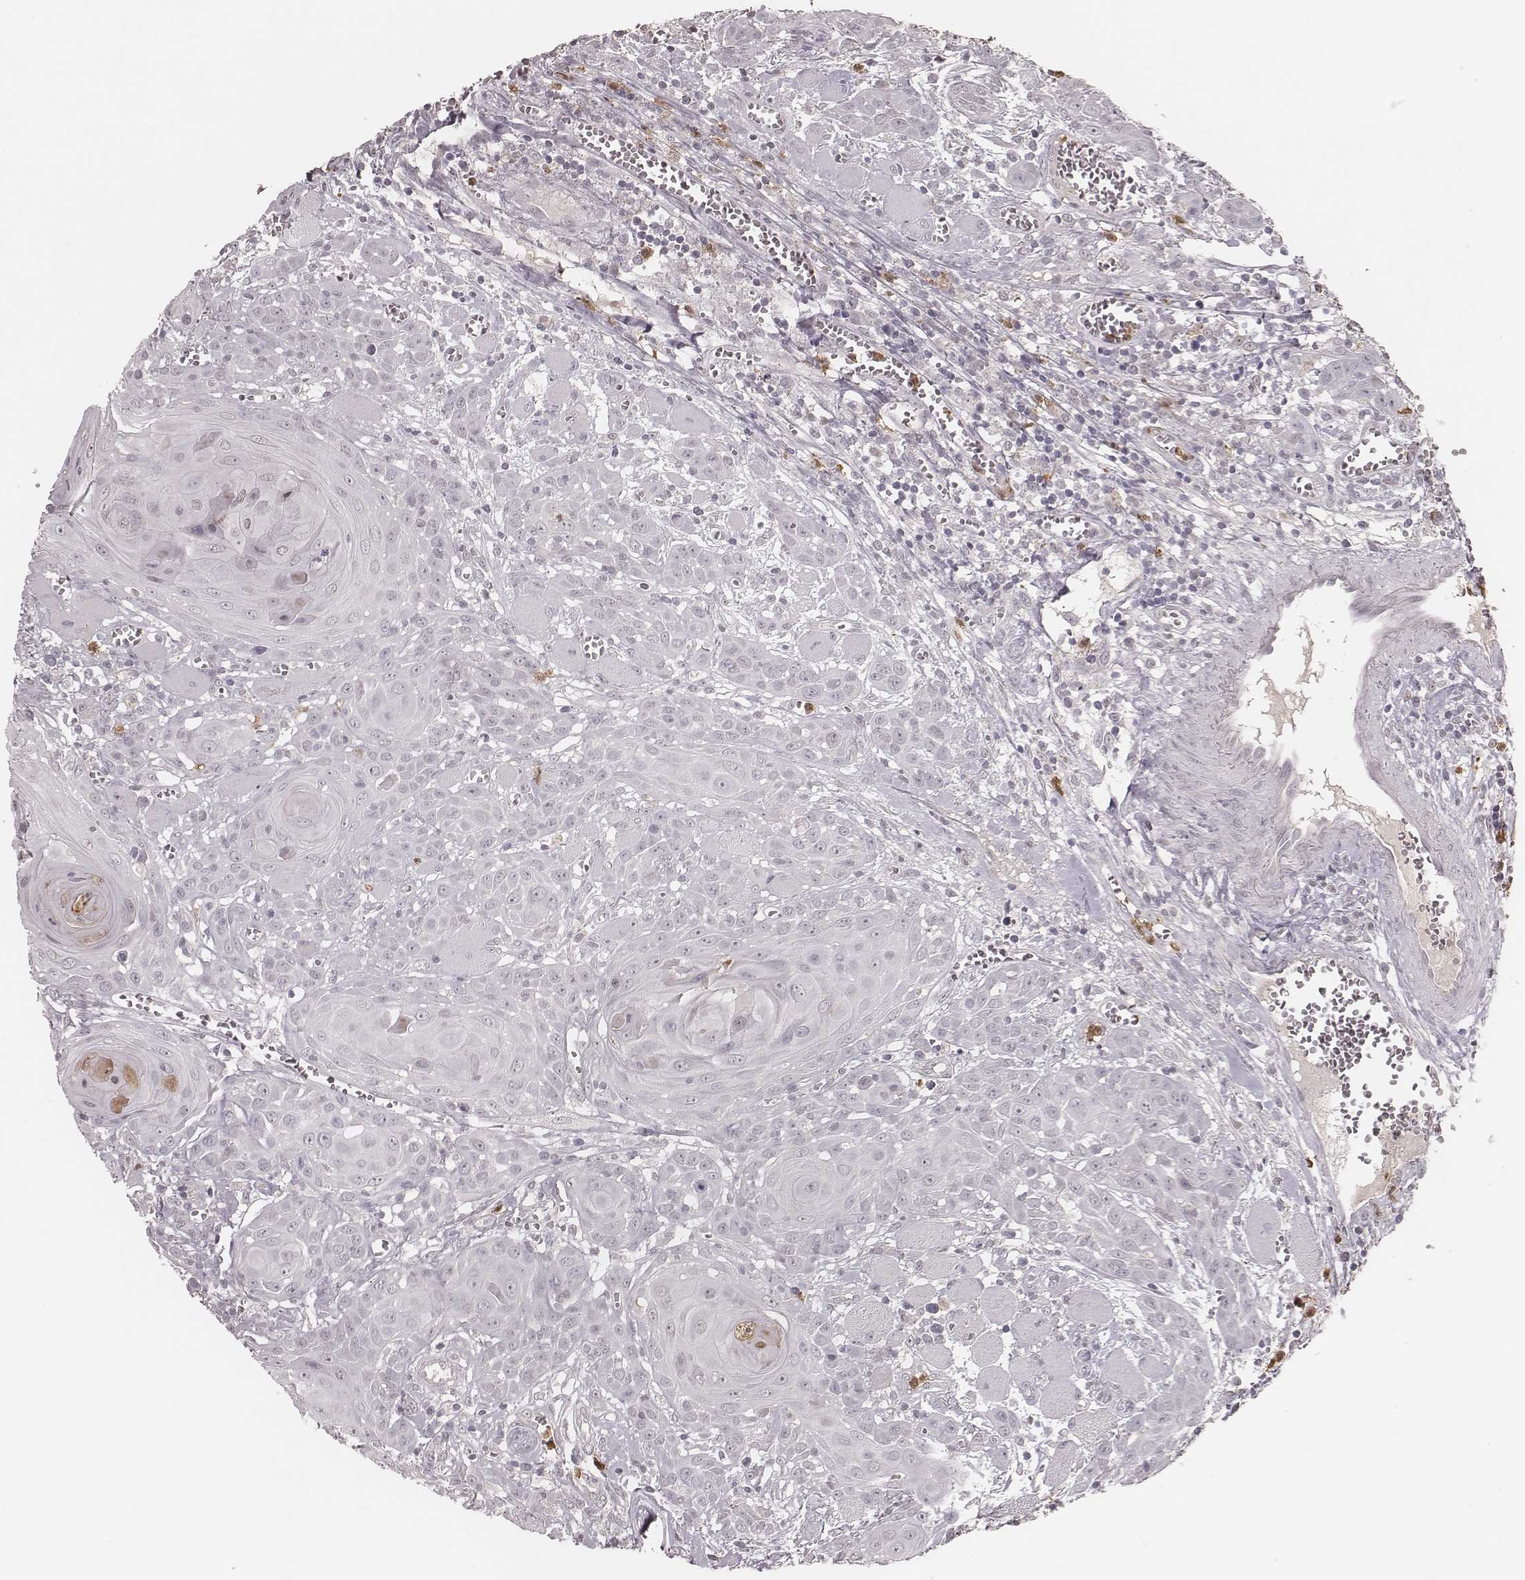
{"staining": {"intensity": "negative", "quantity": "none", "location": "none"}, "tissue": "head and neck cancer", "cell_type": "Tumor cells", "image_type": "cancer", "snomed": [{"axis": "morphology", "description": "Squamous cell carcinoma, NOS"}, {"axis": "topography", "description": "Head-Neck"}], "caption": "Immunohistochemistry (IHC) image of neoplastic tissue: head and neck squamous cell carcinoma stained with DAB (3,3'-diaminobenzidine) reveals no significant protein staining in tumor cells.", "gene": "KITLG", "patient": {"sex": "female", "age": 80}}